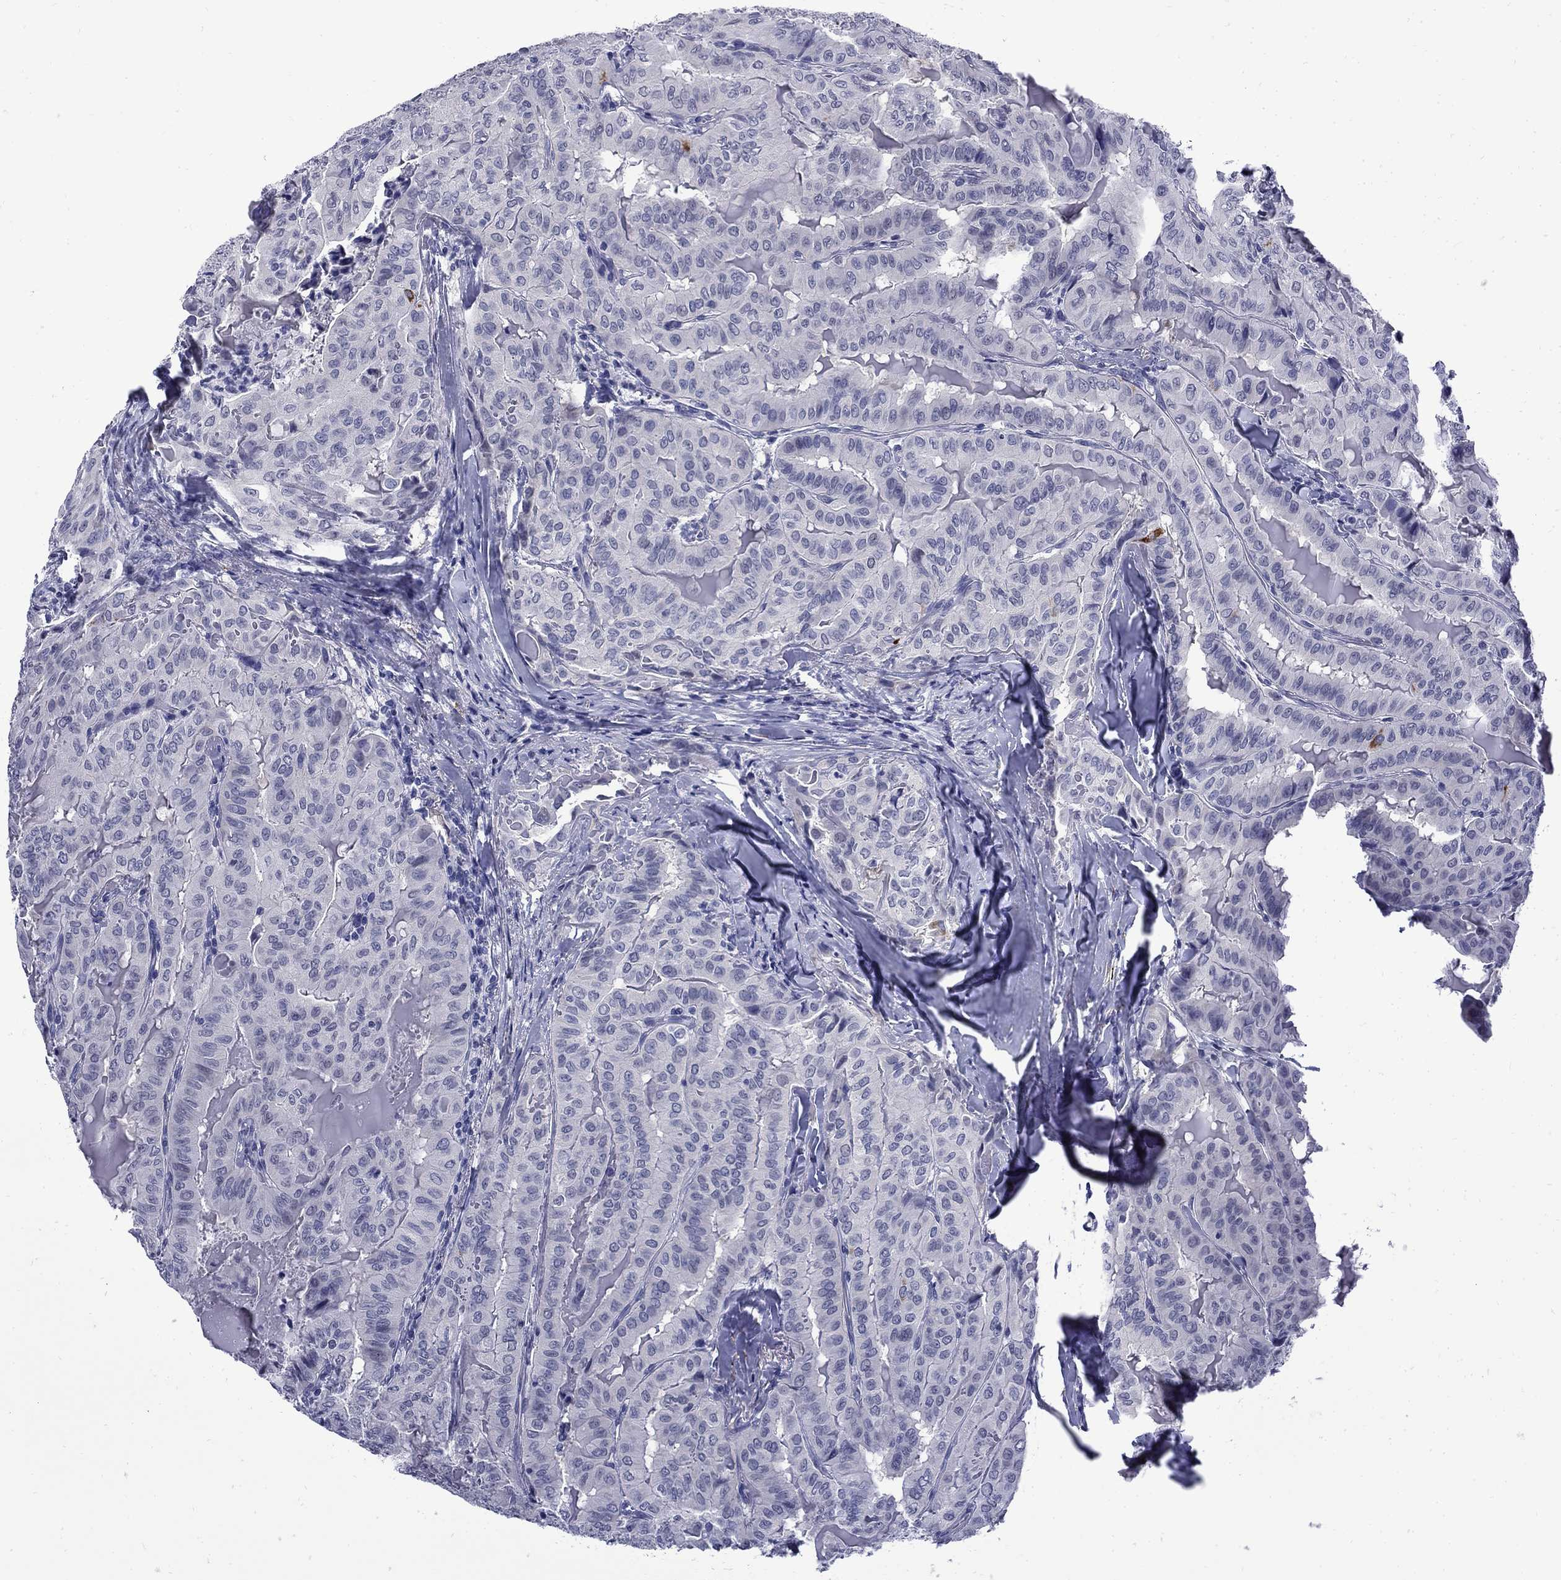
{"staining": {"intensity": "negative", "quantity": "none", "location": "none"}, "tissue": "thyroid cancer", "cell_type": "Tumor cells", "image_type": "cancer", "snomed": [{"axis": "morphology", "description": "Papillary adenocarcinoma, NOS"}, {"axis": "topography", "description": "Thyroid gland"}], "caption": "DAB (3,3'-diaminobenzidine) immunohistochemical staining of human thyroid papillary adenocarcinoma displays no significant positivity in tumor cells.", "gene": "MGARP", "patient": {"sex": "female", "age": 68}}